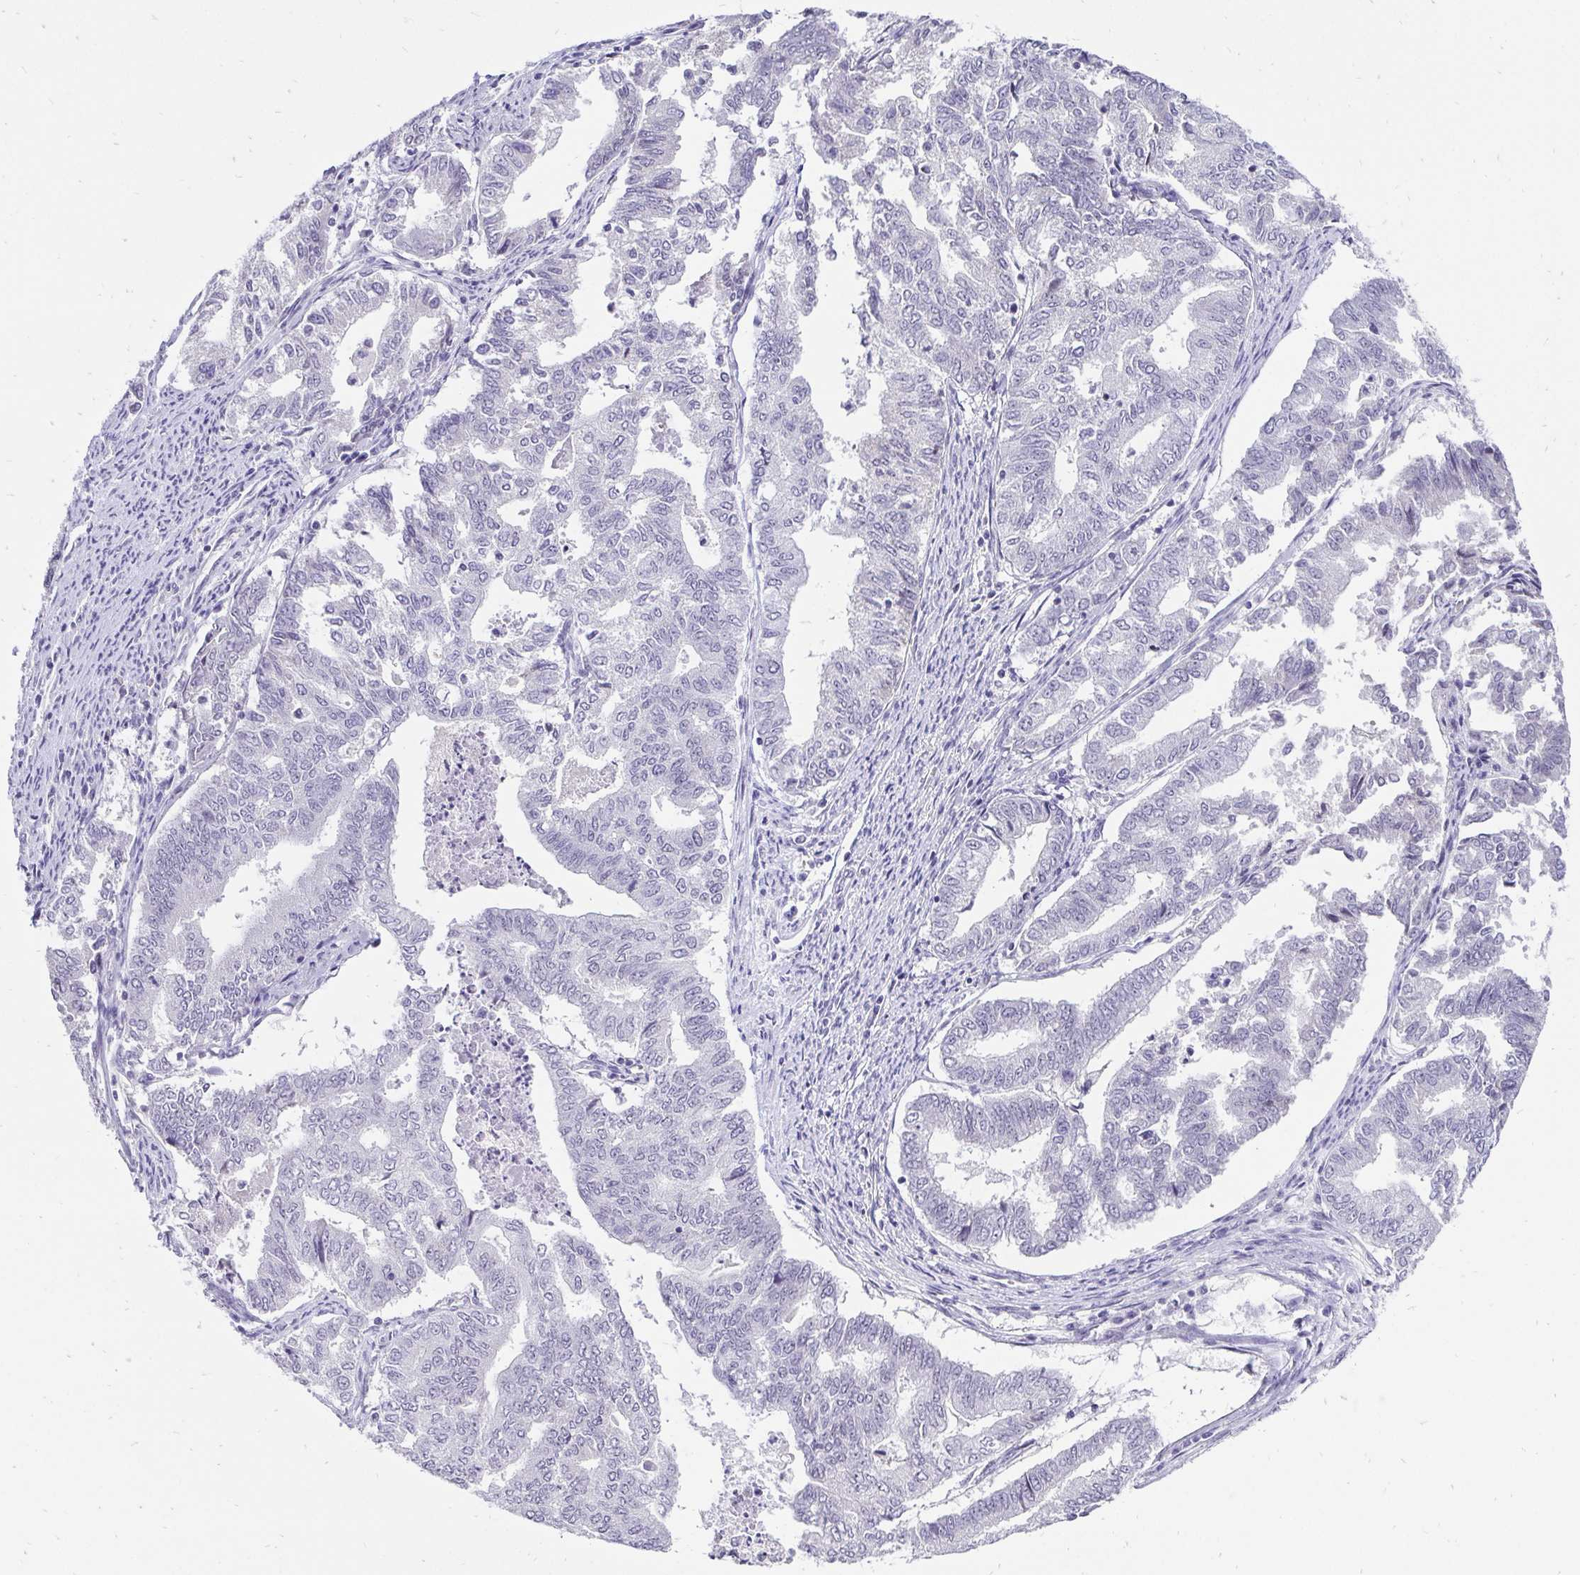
{"staining": {"intensity": "negative", "quantity": "none", "location": "none"}, "tissue": "endometrial cancer", "cell_type": "Tumor cells", "image_type": "cancer", "snomed": [{"axis": "morphology", "description": "Adenocarcinoma, NOS"}, {"axis": "topography", "description": "Endometrium"}], "caption": "Immunohistochemistry (IHC) of human endometrial cancer displays no positivity in tumor cells.", "gene": "ZNF860", "patient": {"sex": "female", "age": 79}}